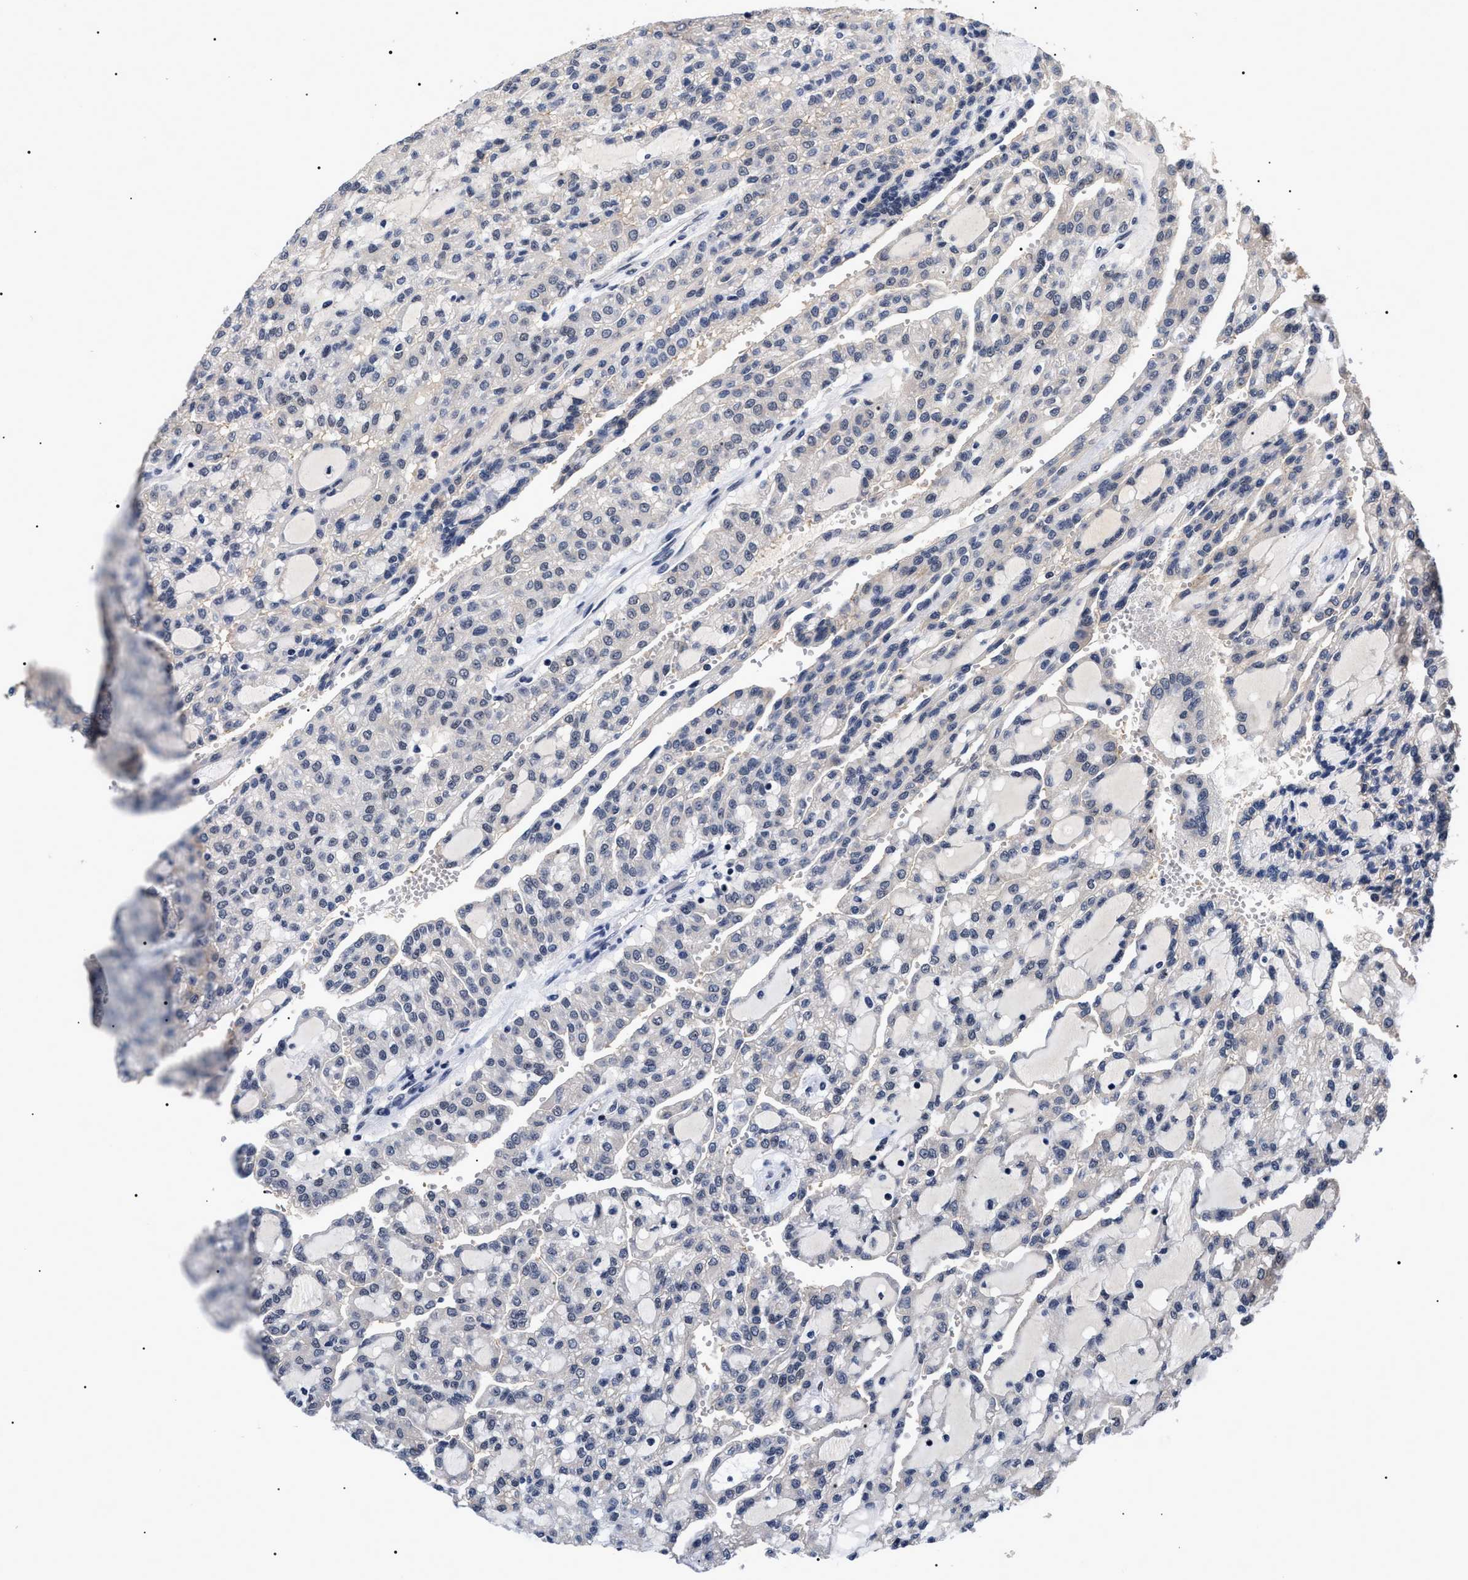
{"staining": {"intensity": "negative", "quantity": "none", "location": "none"}, "tissue": "renal cancer", "cell_type": "Tumor cells", "image_type": "cancer", "snomed": [{"axis": "morphology", "description": "Adenocarcinoma, NOS"}, {"axis": "topography", "description": "Kidney"}], "caption": "Human adenocarcinoma (renal) stained for a protein using immunohistochemistry exhibits no expression in tumor cells.", "gene": "CAAP1", "patient": {"sex": "male", "age": 63}}